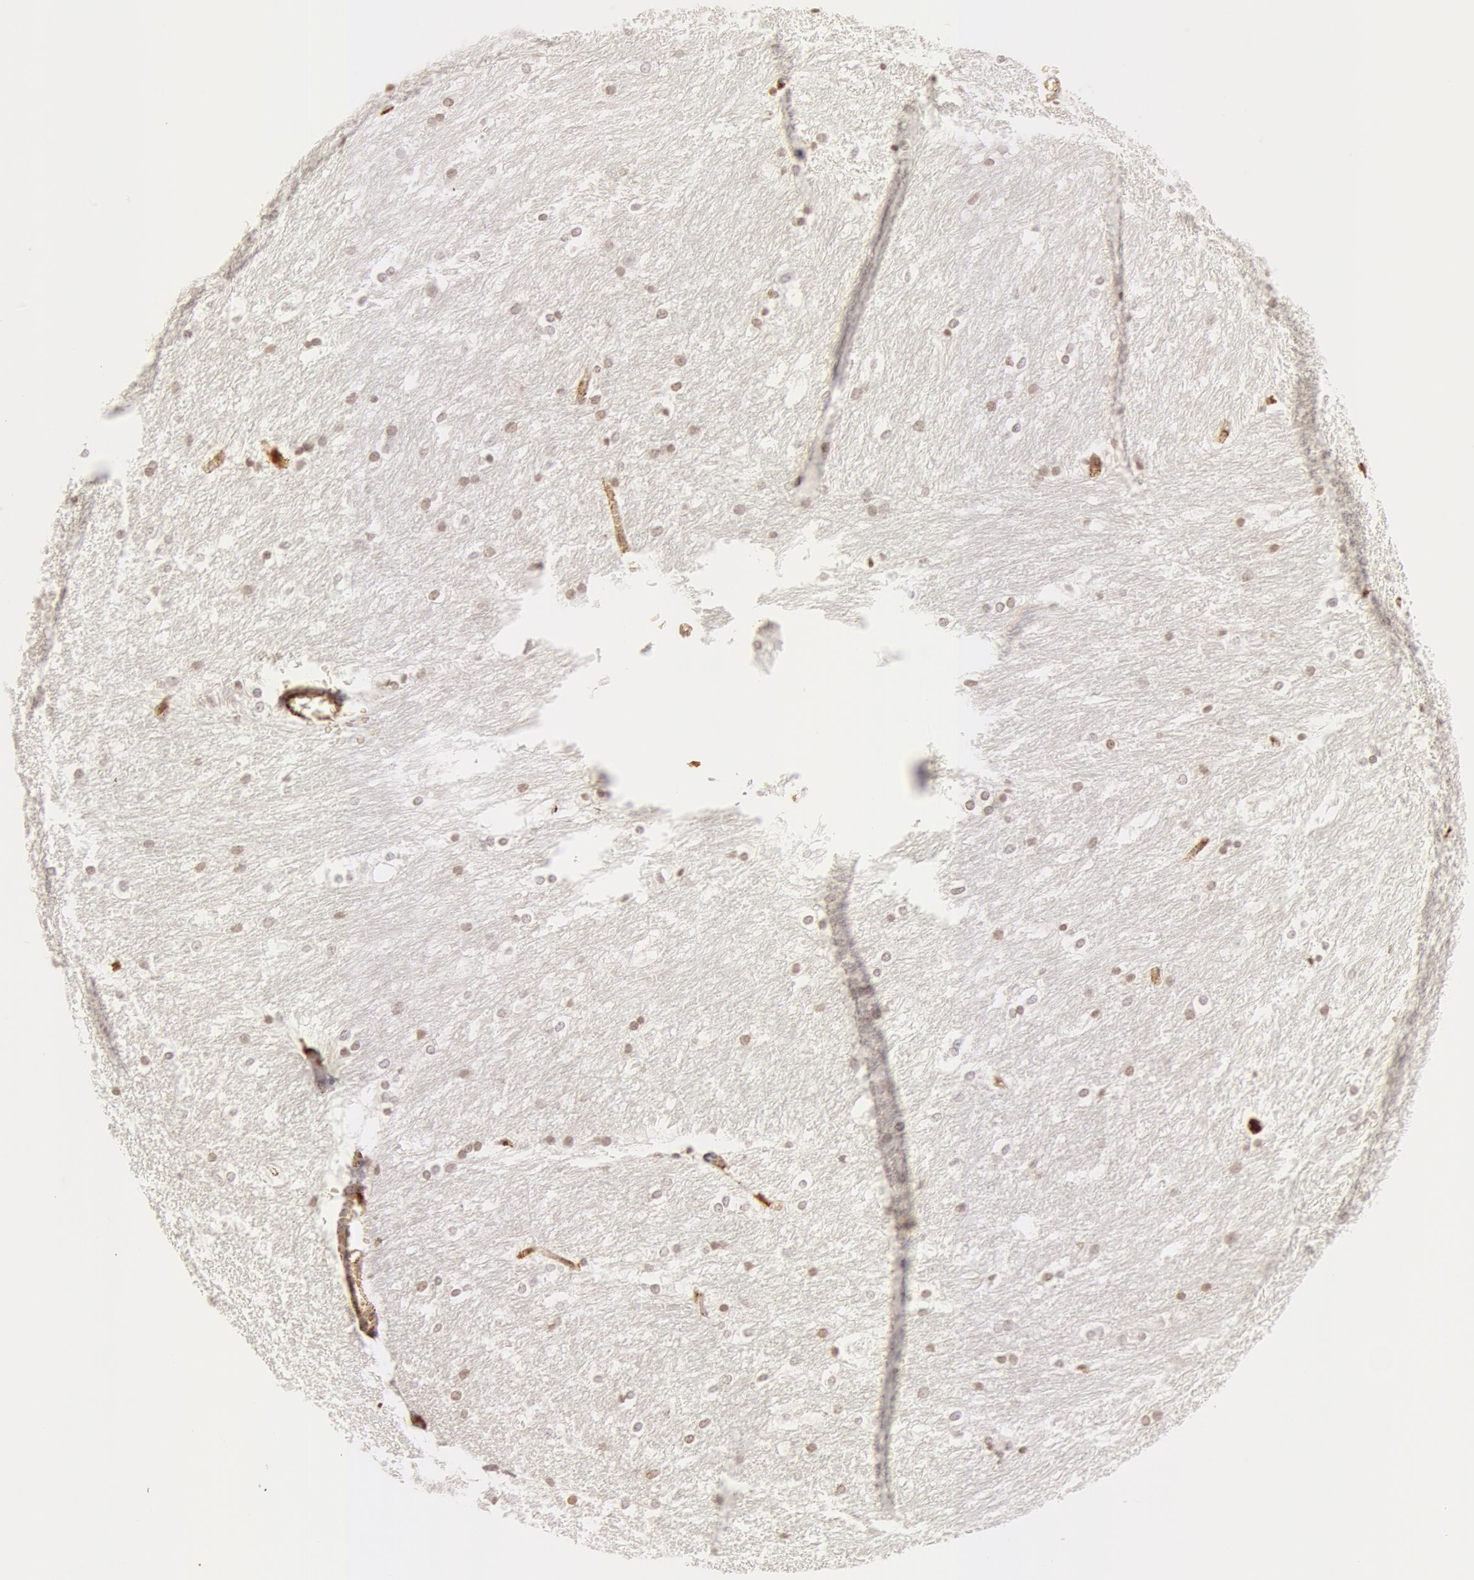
{"staining": {"intensity": "weak", "quantity": "<25%", "location": "nuclear"}, "tissue": "caudate", "cell_type": "Glial cells", "image_type": "normal", "snomed": [{"axis": "morphology", "description": "Normal tissue, NOS"}, {"axis": "topography", "description": "Lateral ventricle wall"}], "caption": "There is no significant staining in glial cells of caudate. (DAB (3,3'-diaminobenzidine) immunohistochemistry (IHC) visualized using brightfield microscopy, high magnification).", "gene": "VWF", "patient": {"sex": "female", "age": 19}}